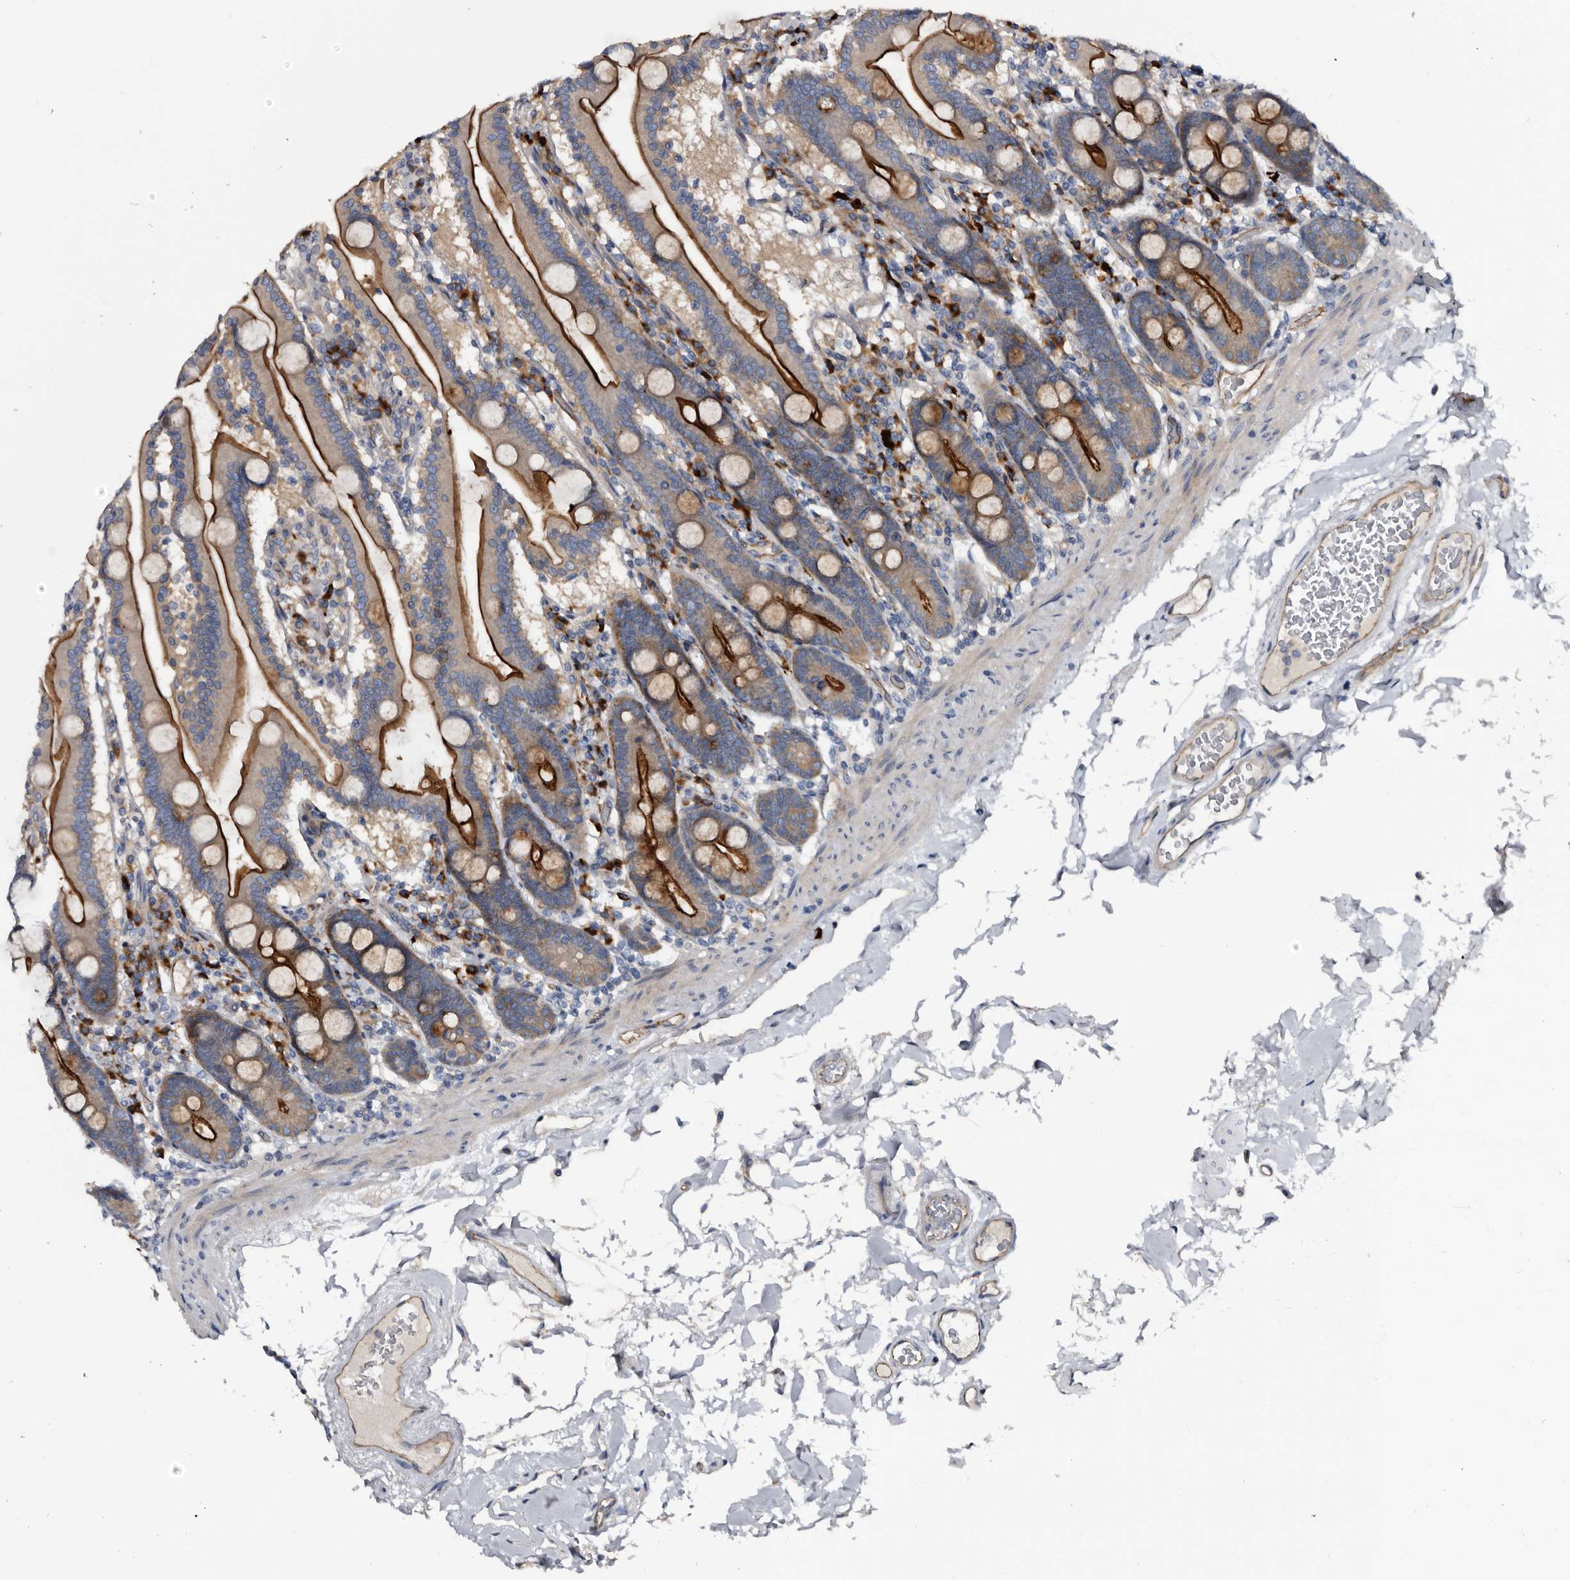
{"staining": {"intensity": "strong", "quantity": ">75%", "location": "cytoplasmic/membranous"}, "tissue": "duodenum", "cell_type": "Glandular cells", "image_type": "normal", "snomed": [{"axis": "morphology", "description": "Normal tissue, NOS"}, {"axis": "topography", "description": "Duodenum"}], "caption": "Immunohistochemical staining of normal human duodenum exhibits high levels of strong cytoplasmic/membranous positivity in approximately >75% of glandular cells. (DAB IHC with brightfield microscopy, high magnification).", "gene": "TSPAN17", "patient": {"sex": "male", "age": 55}}